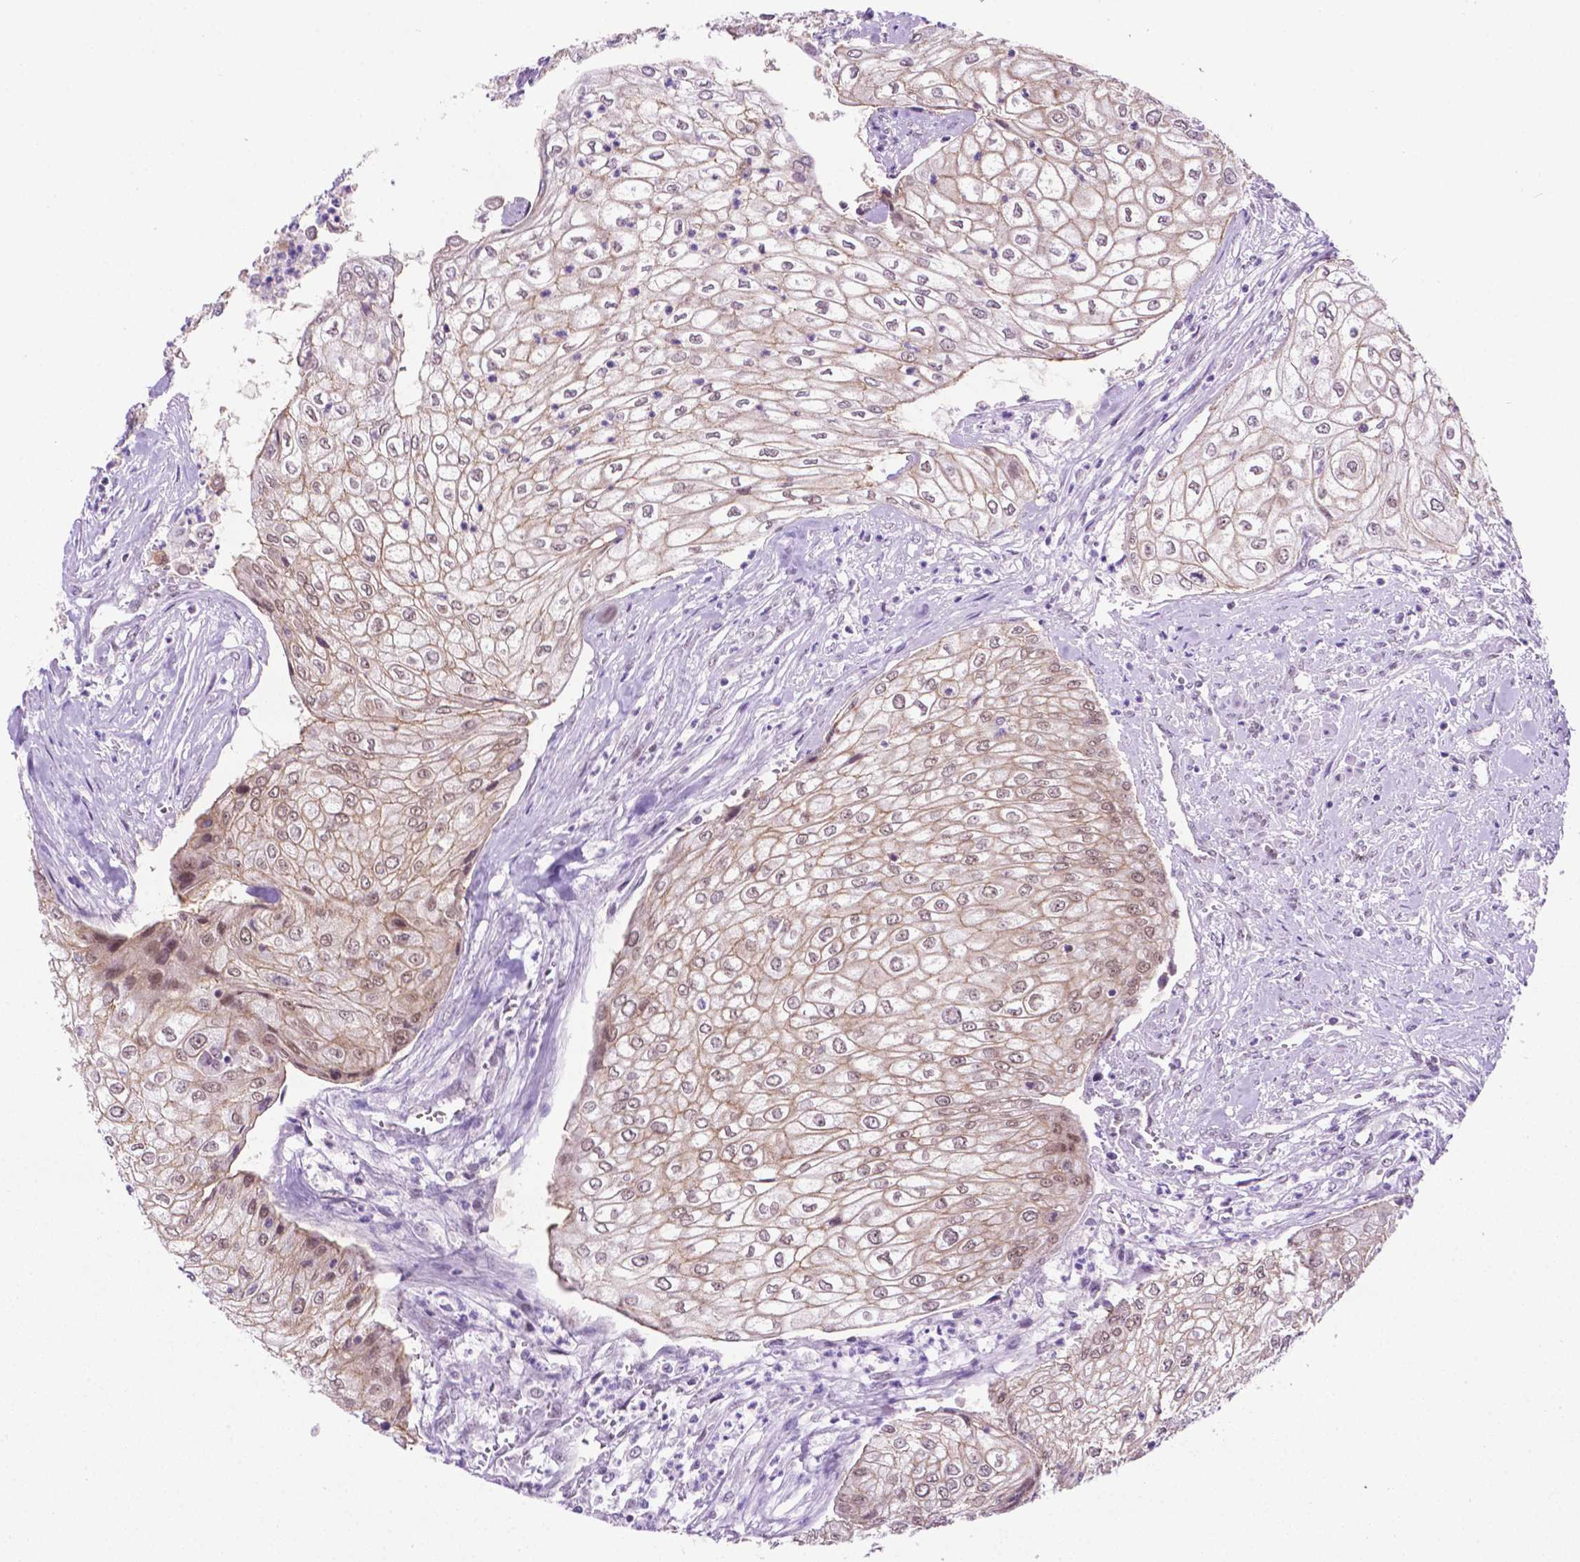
{"staining": {"intensity": "weak", "quantity": ">75%", "location": "cytoplasmic/membranous,nuclear"}, "tissue": "urothelial cancer", "cell_type": "Tumor cells", "image_type": "cancer", "snomed": [{"axis": "morphology", "description": "Urothelial carcinoma, High grade"}, {"axis": "topography", "description": "Urinary bladder"}], "caption": "Immunohistochemistry (IHC) image of human high-grade urothelial carcinoma stained for a protein (brown), which reveals low levels of weak cytoplasmic/membranous and nuclear staining in approximately >75% of tumor cells.", "gene": "TACSTD2", "patient": {"sex": "male", "age": 62}}